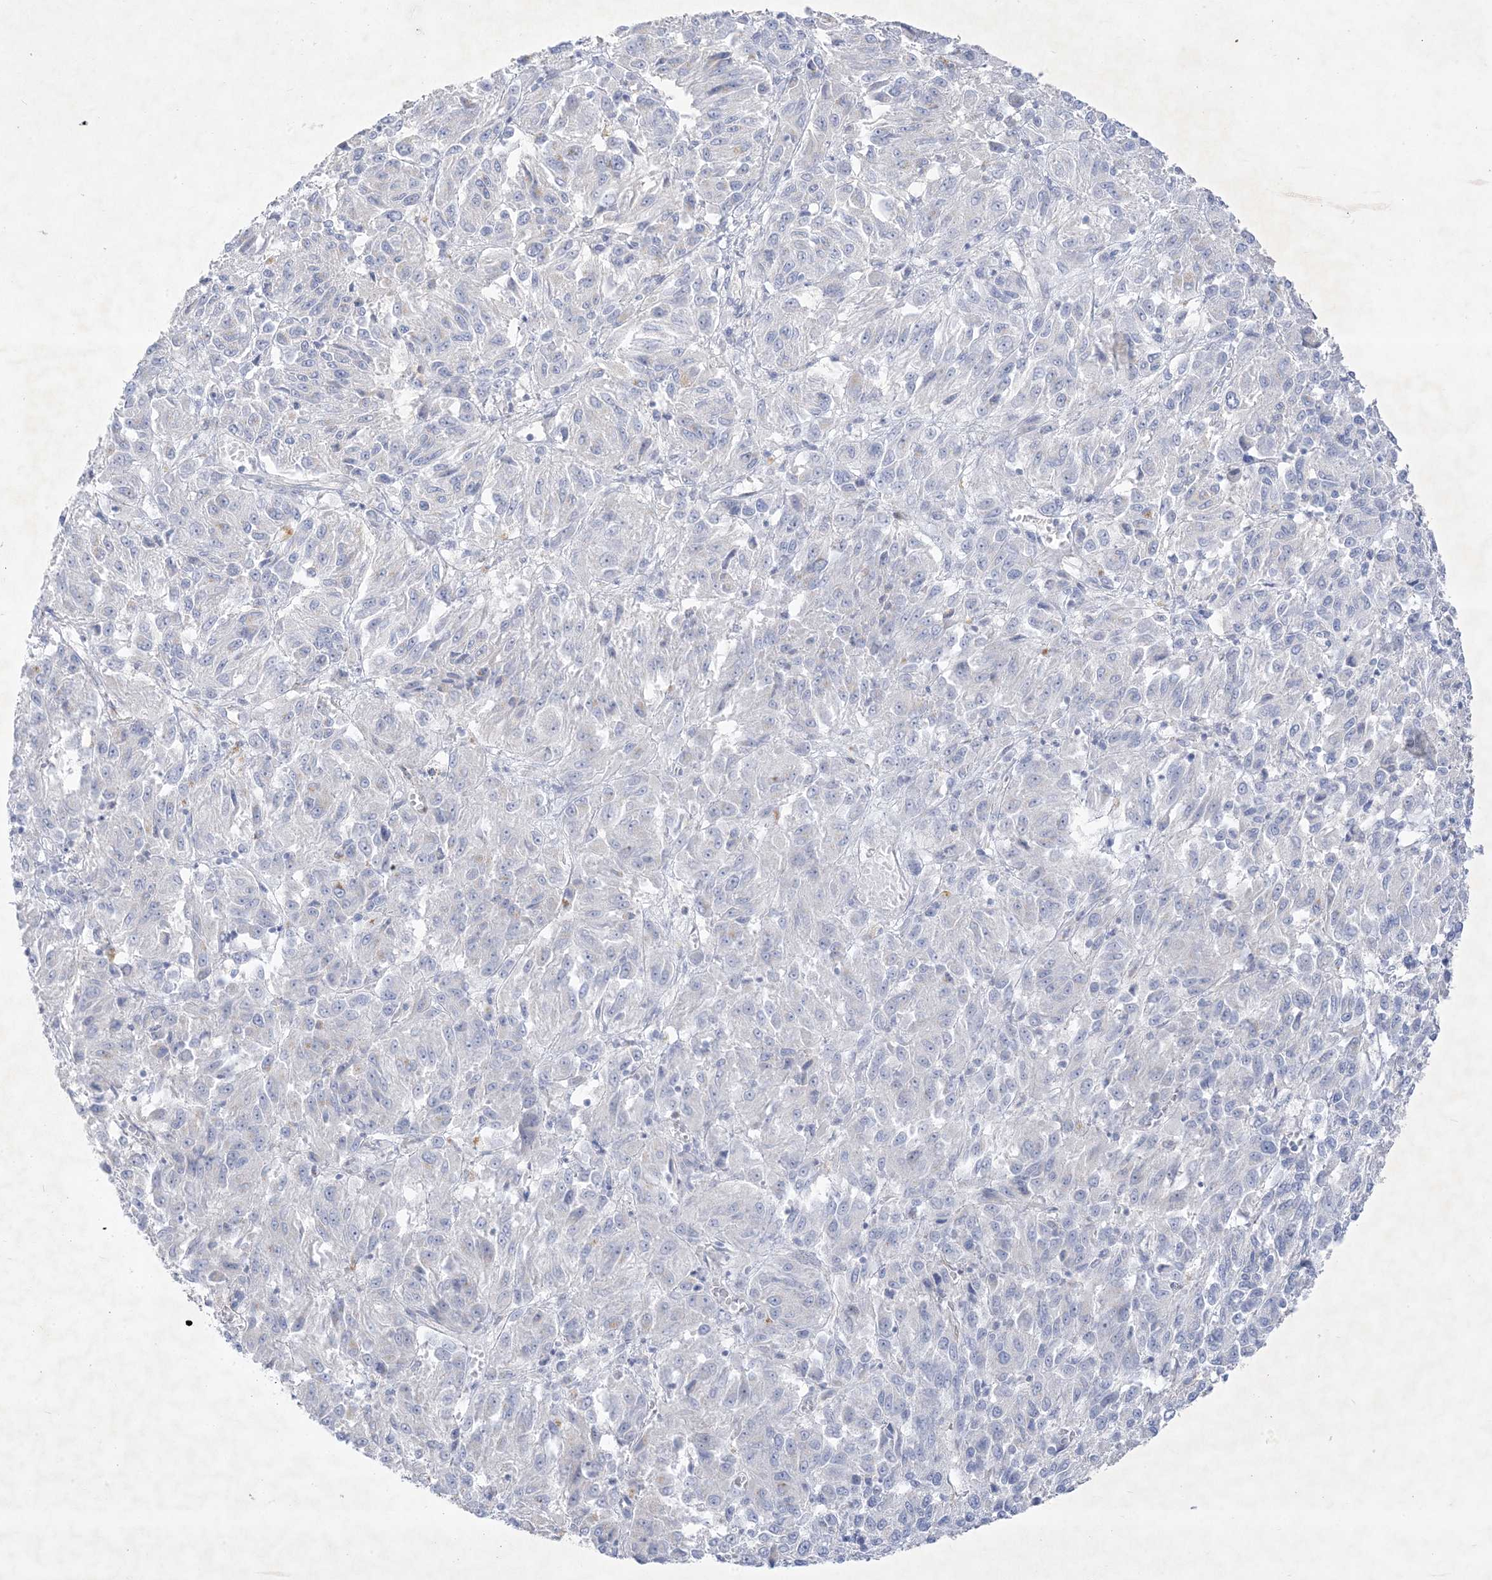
{"staining": {"intensity": "negative", "quantity": "none", "location": "none"}, "tissue": "melanoma", "cell_type": "Tumor cells", "image_type": "cancer", "snomed": [{"axis": "morphology", "description": "Malignant melanoma, Metastatic site"}, {"axis": "topography", "description": "Lung"}], "caption": "This is a micrograph of immunohistochemistry (IHC) staining of melanoma, which shows no staining in tumor cells.", "gene": "B3GNT7", "patient": {"sex": "male", "age": 64}}